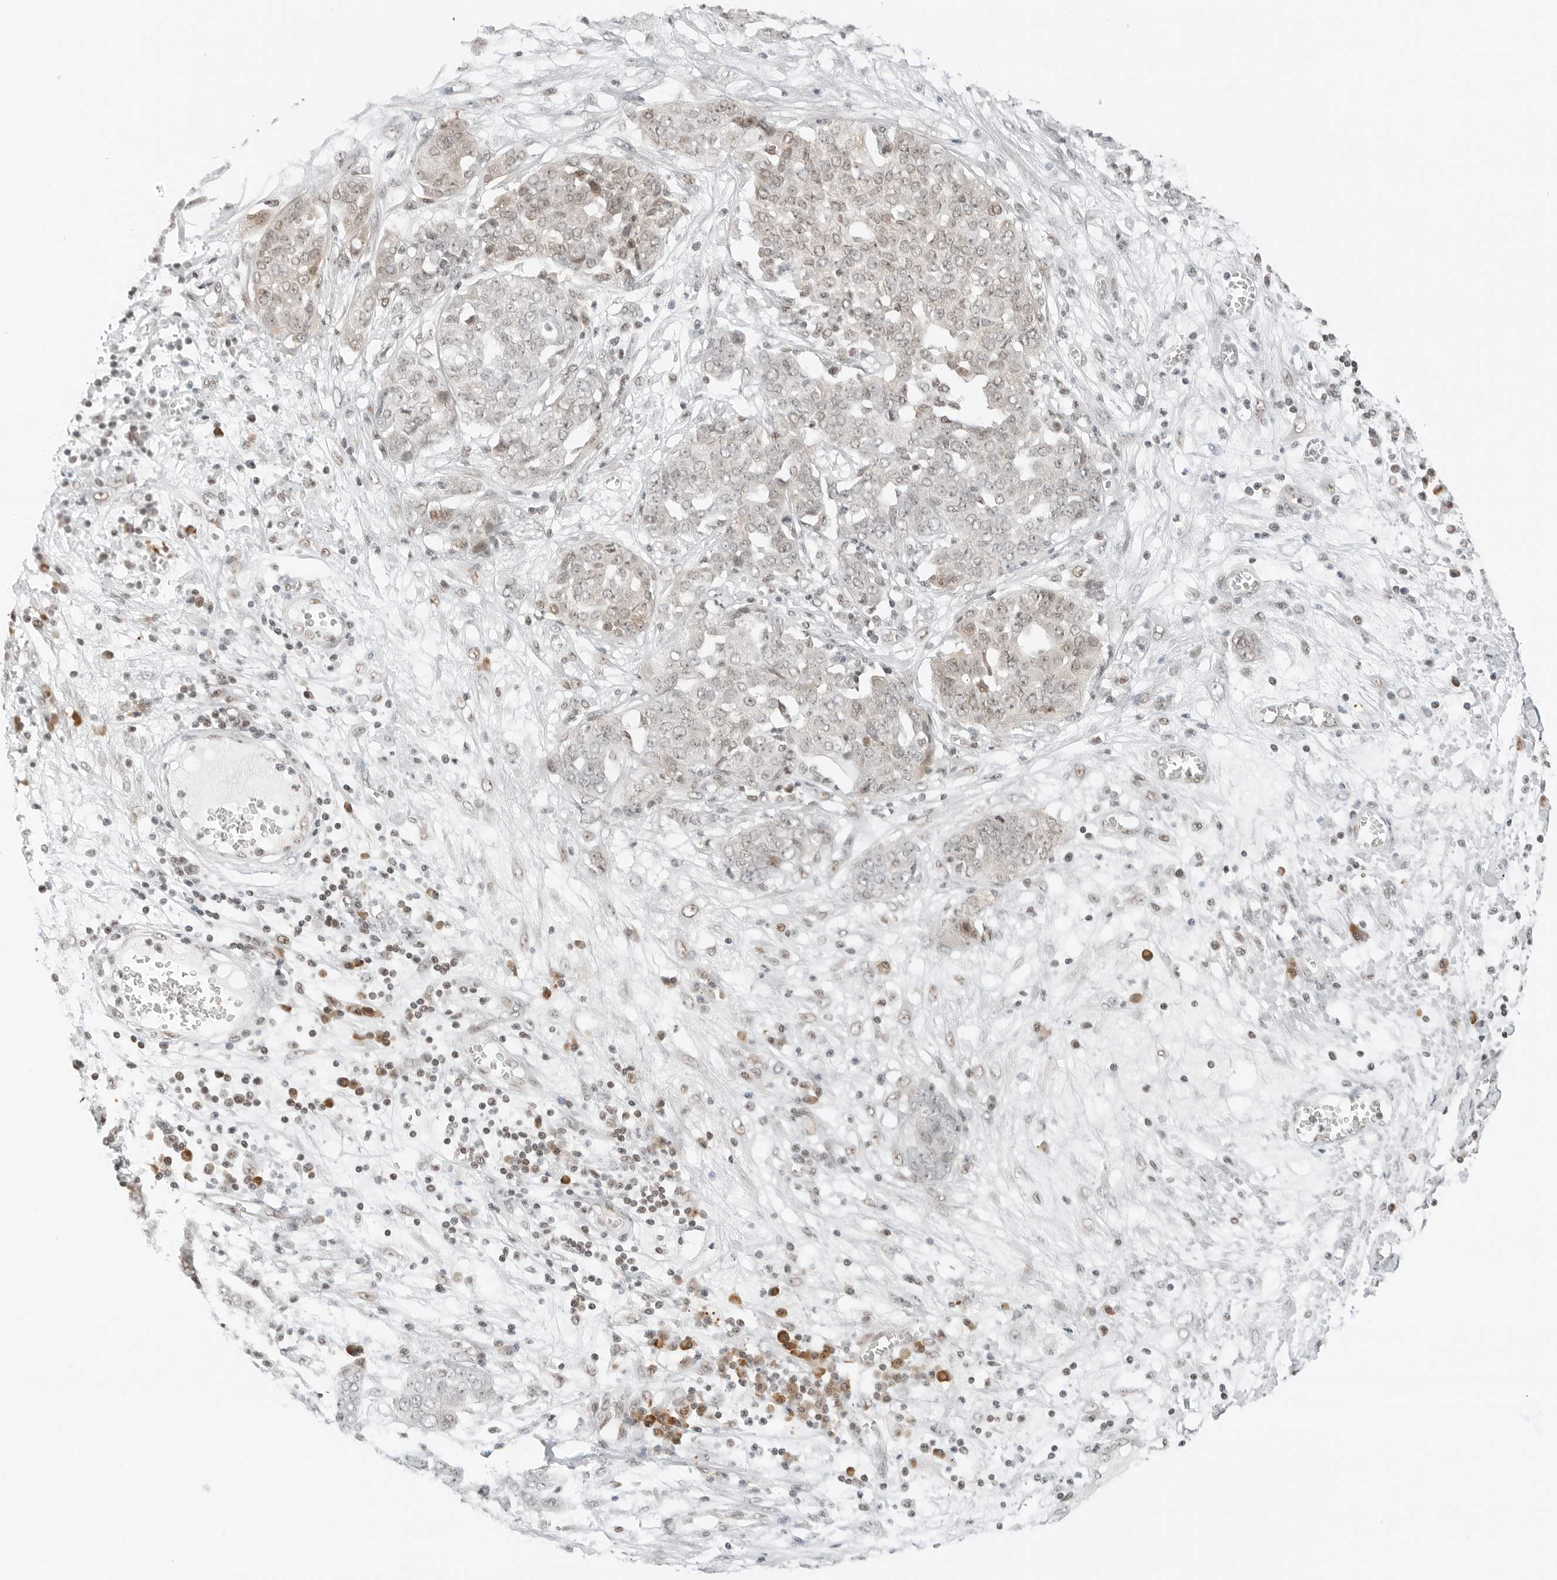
{"staining": {"intensity": "weak", "quantity": "<25%", "location": "nuclear"}, "tissue": "ovarian cancer", "cell_type": "Tumor cells", "image_type": "cancer", "snomed": [{"axis": "morphology", "description": "Cystadenocarcinoma, serous, NOS"}, {"axis": "topography", "description": "Soft tissue"}, {"axis": "topography", "description": "Ovary"}], "caption": "Micrograph shows no significant protein positivity in tumor cells of ovarian cancer (serous cystadenocarcinoma). The staining is performed using DAB brown chromogen with nuclei counter-stained in using hematoxylin.", "gene": "CRTC2", "patient": {"sex": "female", "age": 57}}